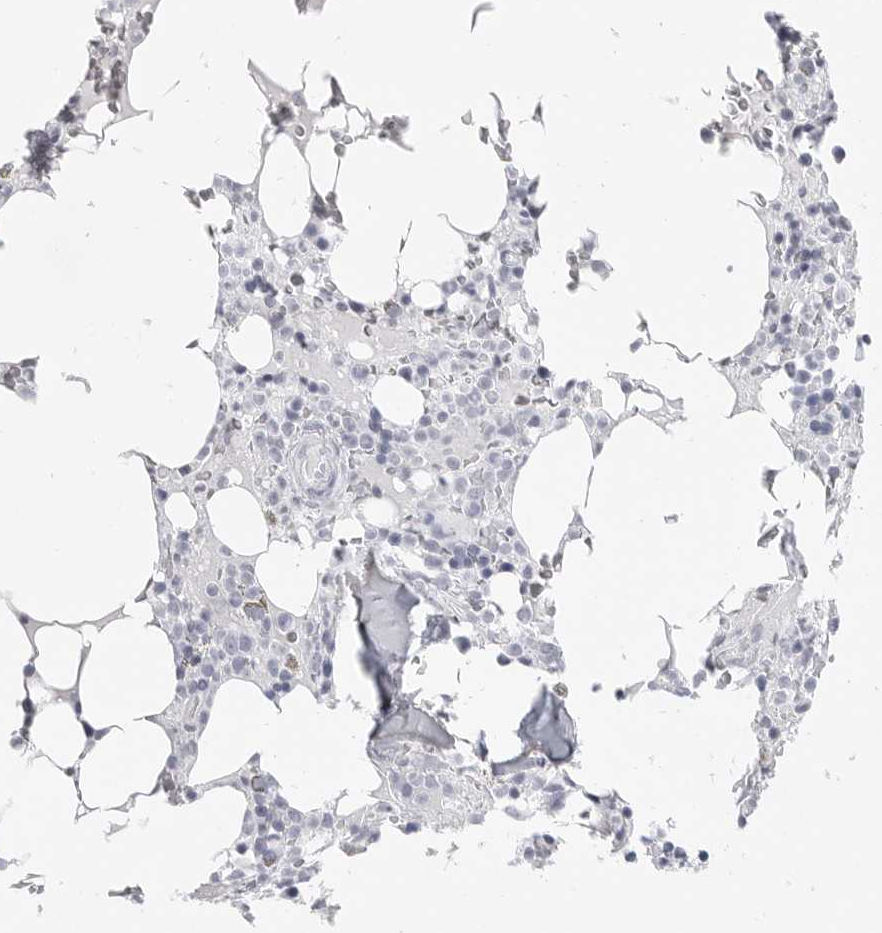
{"staining": {"intensity": "negative", "quantity": "none", "location": "none"}, "tissue": "bone marrow", "cell_type": "Hematopoietic cells", "image_type": "normal", "snomed": [{"axis": "morphology", "description": "Normal tissue, NOS"}, {"axis": "topography", "description": "Bone marrow"}], "caption": "Hematopoietic cells are negative for brown protein staining in normal bone marrow.", "gene": "LY6D", "patient": {"sex": "male", "age": 58}}